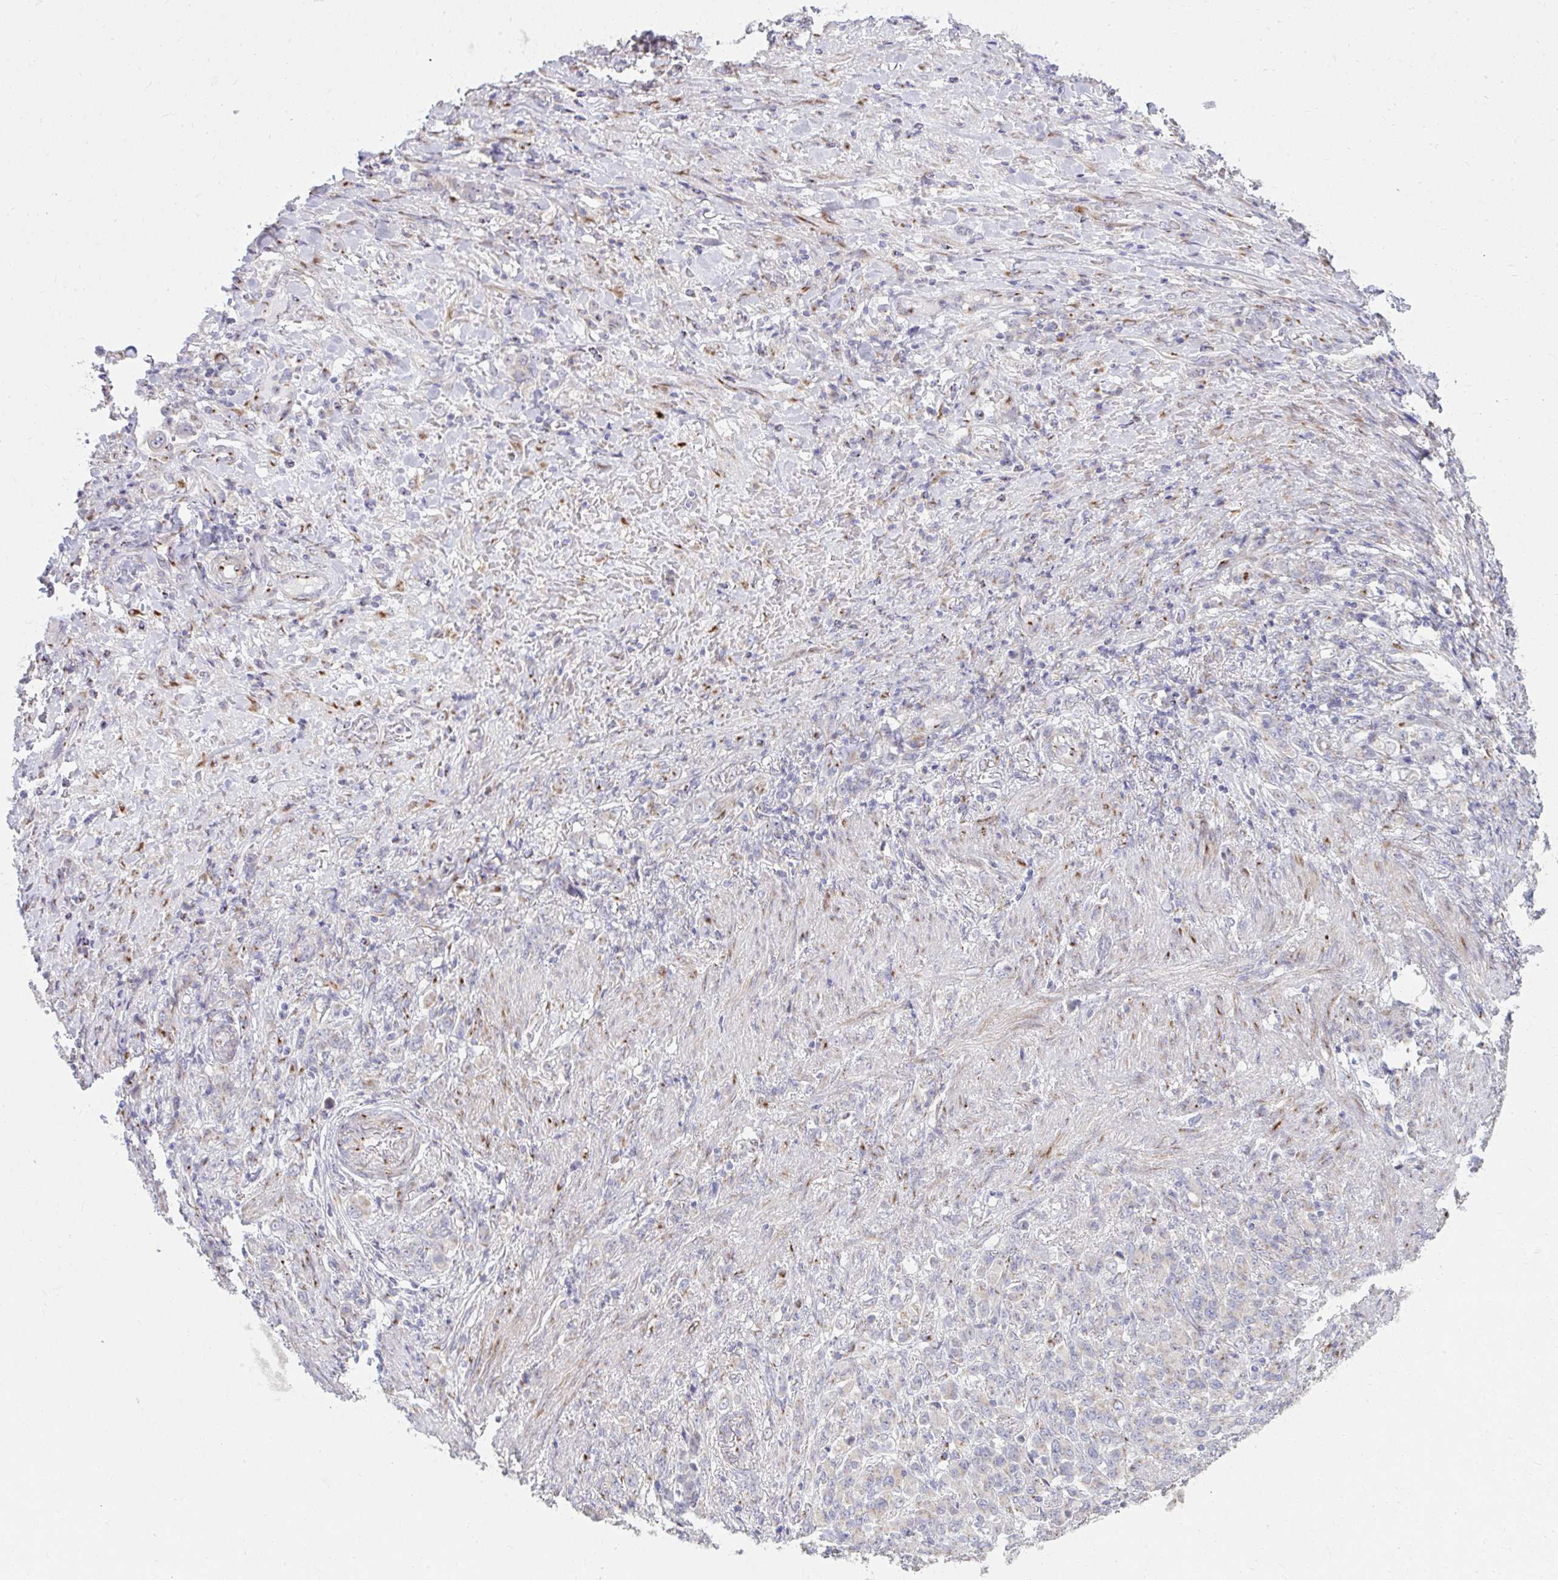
{"staining": {"intensity": "negative", "quantity": "none", "location": "none"}, "tissue": "stomach cancer", "cell_type": "Tumor cells", "image_type": "cancer", "snomed": [{"axis": "morphology", "description": "Adenocarcinoma, NOS"}, {"axis": "topography", "description": "Stomach"}], "caption": "The histopathology image demonstrates no staining of tumor cells in stomach cancer.", "gene": "RAB6B", "patient": {"sex": "female", "age": 79}}